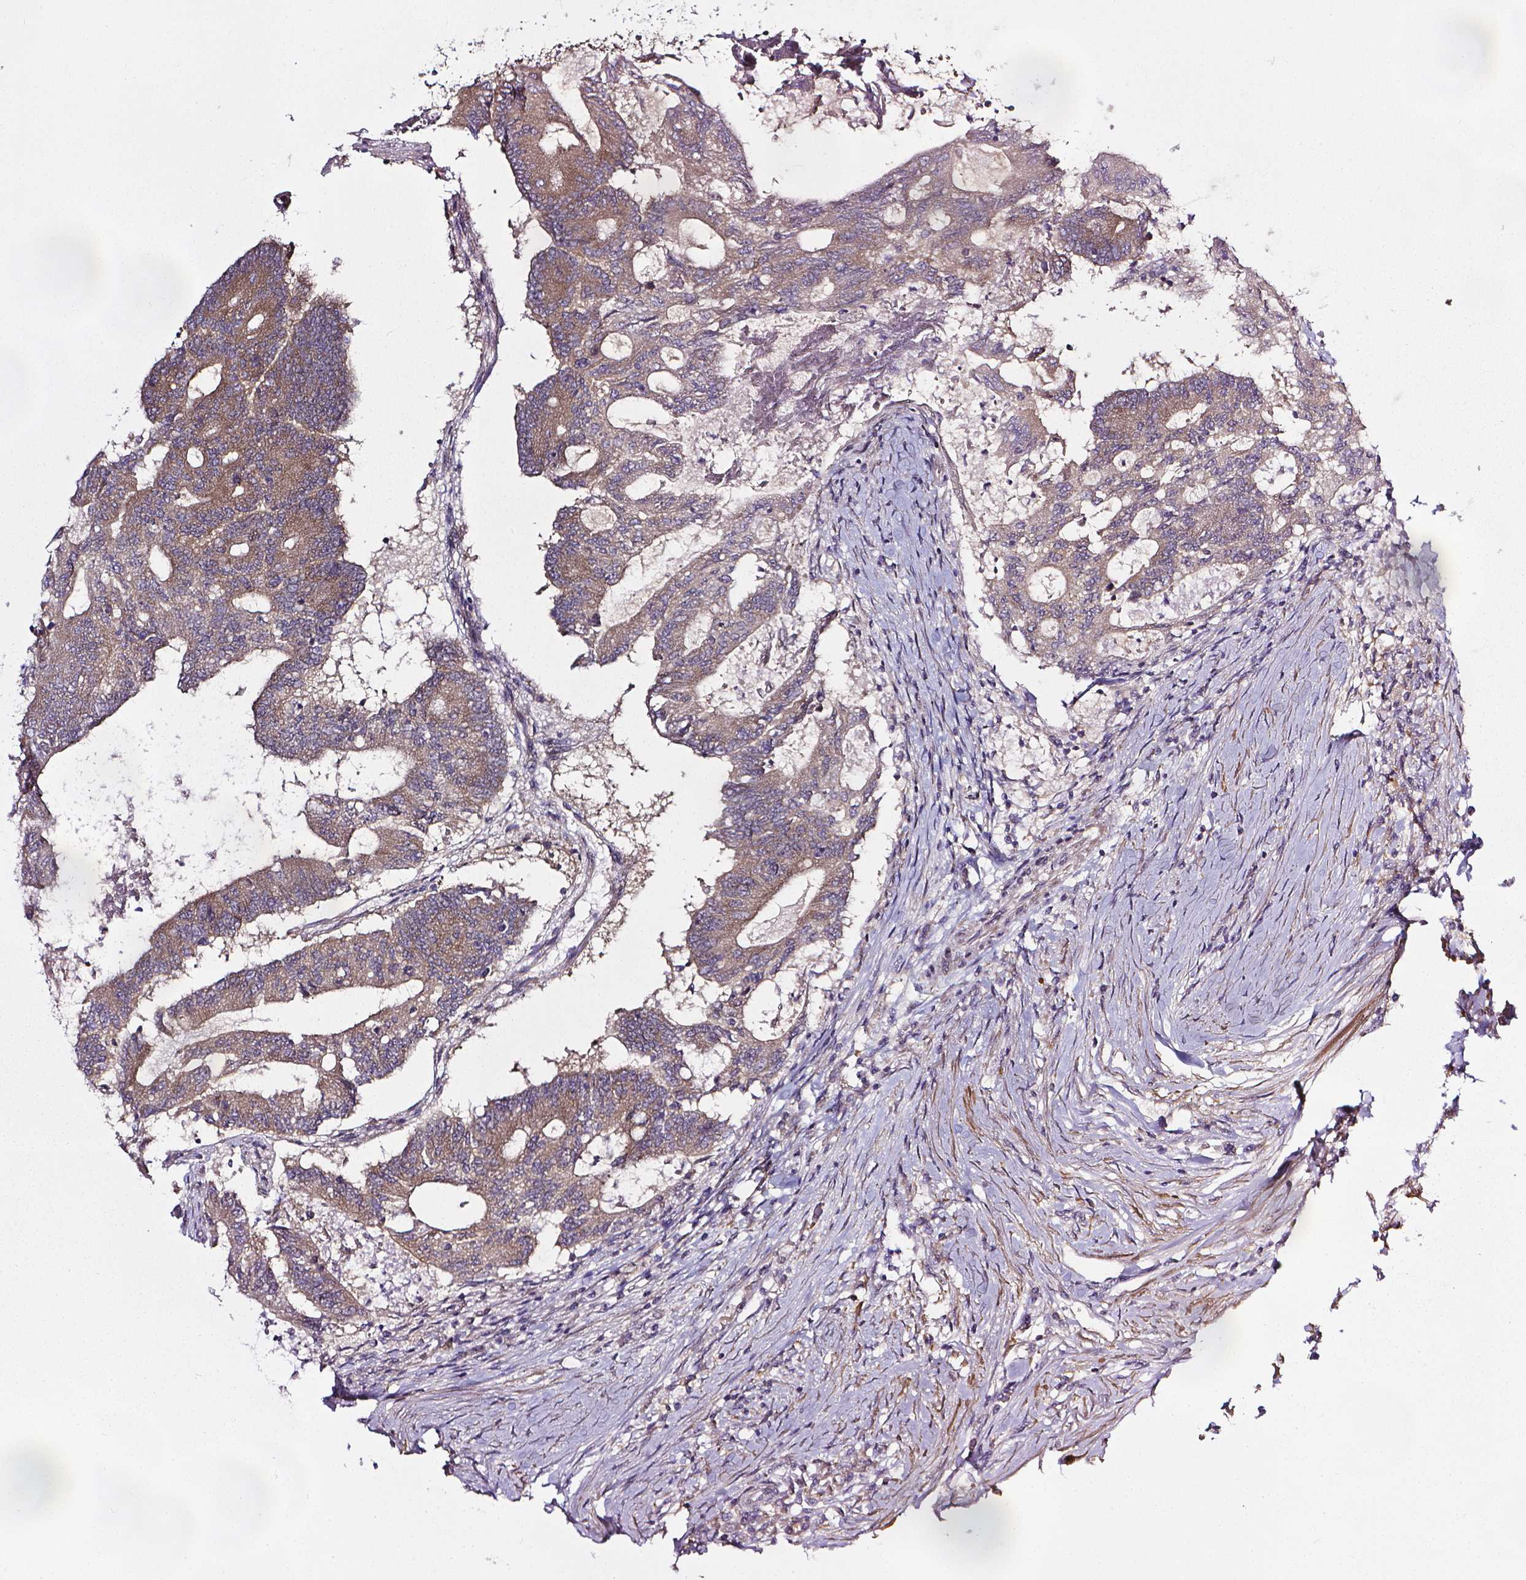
{"staining": {"intensity": "moderate", "quantity": ">75%", "location": "cytoplasmic/membranous"}, "tissue": "colorectal cancer", "cell_type": "Tumor cells", "image_type": "cancer", "snomed": [{"axis": "morphology", "description": "Adenocarcinoma, NOS"}, {"axis": "topography", "description": "Colon"}], "caption": "A histopathology image showing moderate cytoplasmic/membranous staining in about >75% of tumor cells in colorectal adenocarcinoma, as visualized by brown immunohistochemical staining.", "gene": "PRAG1", "patient": {"sex": "female", "age": 70}}